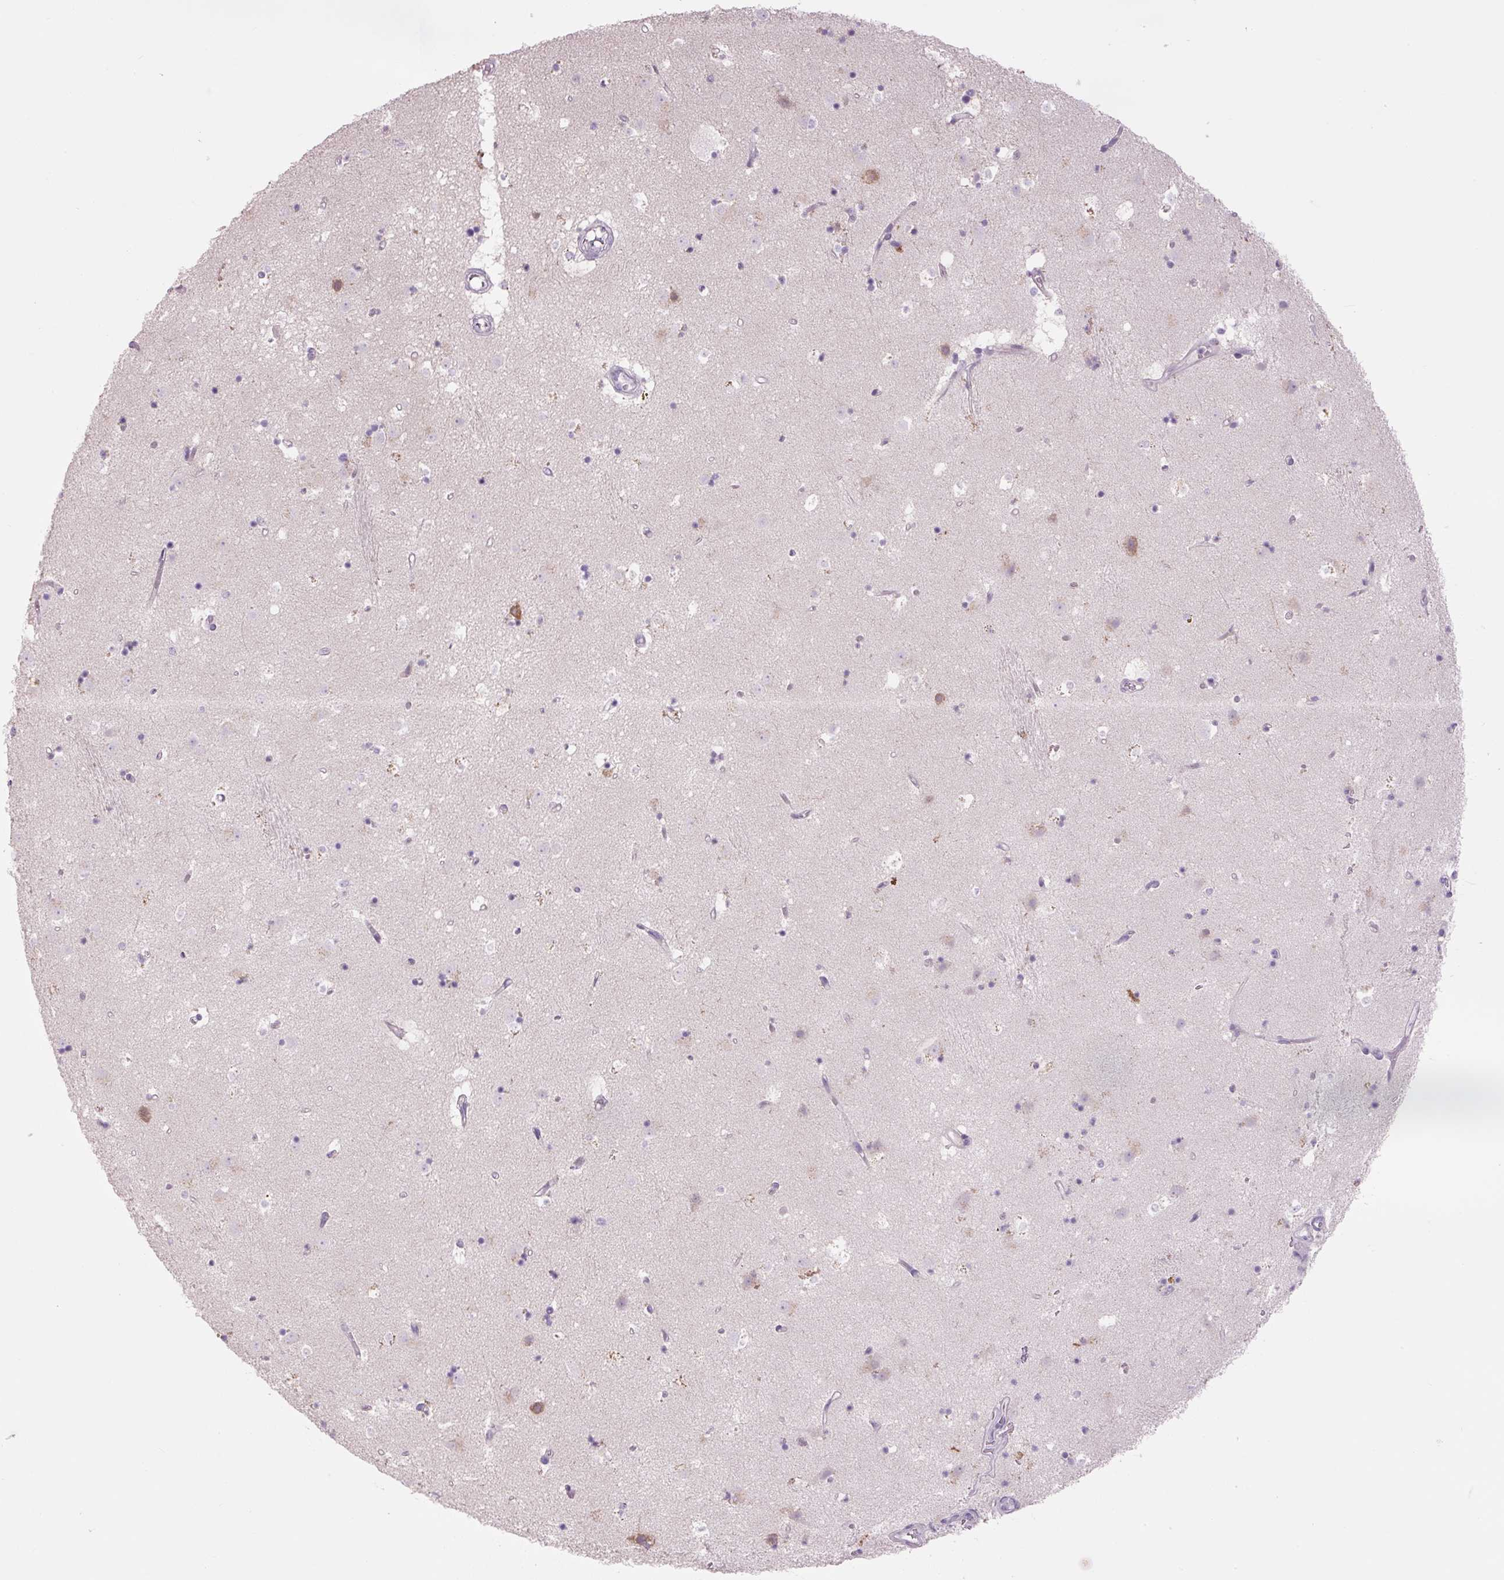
{"staining": {"intensity": "negative", "quantity": "none", "location": "none"}, "tissue": "caudate", "cell_type": "Glial cells", "image_type": "normal", "snomed": [{"axis": "morphology", "description": "Normal tissue, NOS"}, {"axis": "topography", "description": "Lateral ventricle wall"}], "caption": "Immunohistochemistry of normal caudate displays no staining in glial cells.", "gene": "TMEM100", "patient": {"sex": "male", "age": 58}}